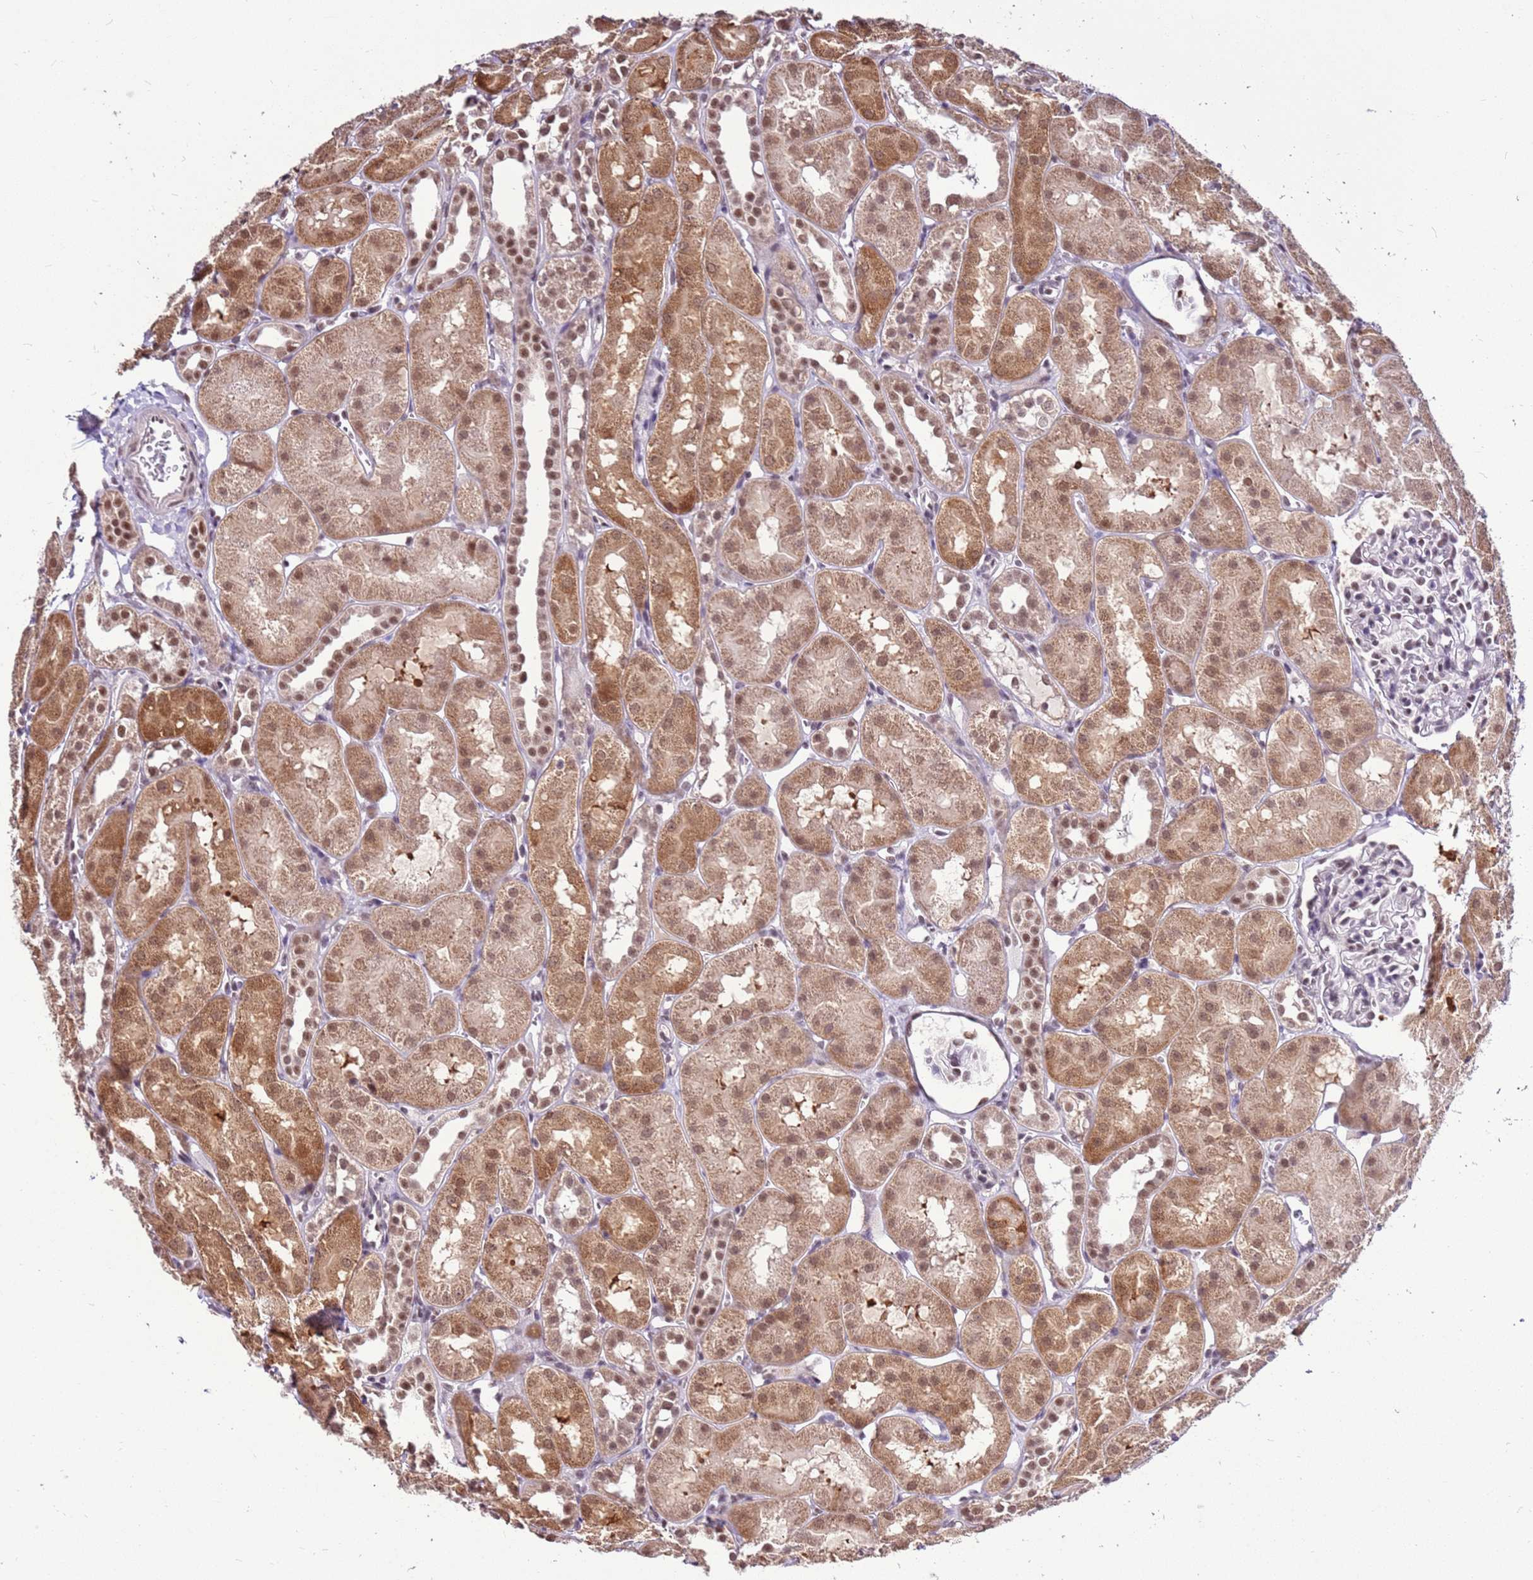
{"staining": {"intensity": "moderate", "quantity": "<25%", "location": "nuclear"}, "tissue": "kidney", "cell_type": "Cells in glomeruli", "image_type": "normal", "snomed": [{"axis": "morphology", "description": "Normal tissue, NOS"}, {"axis": "topography", "description": "Kidney"}, {"axis": "topography", "description": "Urinary bladder"}], "caption": "Brown immunohistochemical staining in normal human kidney exhibits moderate nuclear expression in about <25% of cells in glomeruli.", "gene": "AKAP8L", "patient": {"sex": "male", "age": 16}}